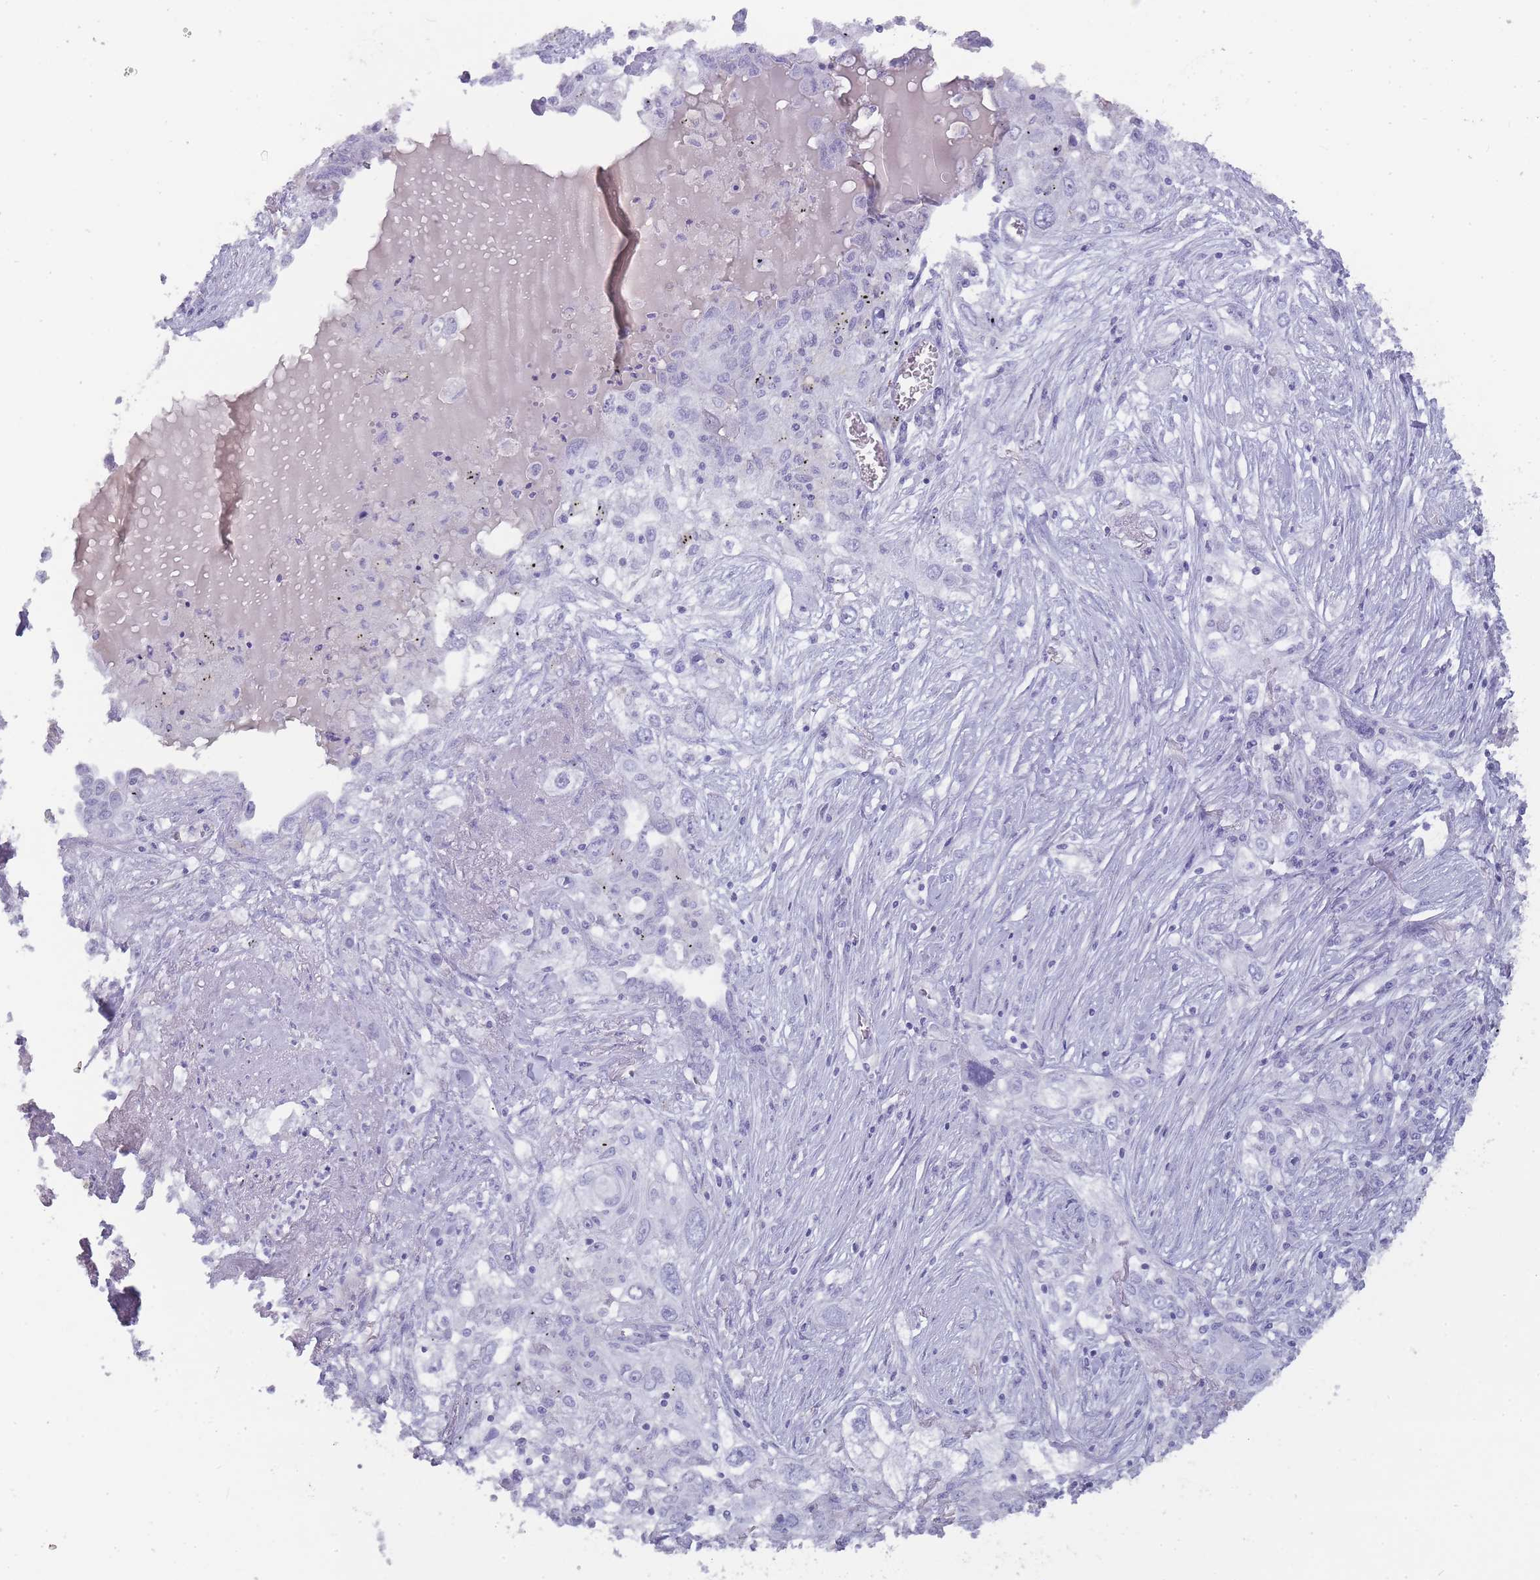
{"staining": {"intensity": "negative", "quantity": "none", "location": "none"}, "tissue": "lung cancer", "cell_type": "Tumor cells", "image_type": "cancer", "snomed": [{"axis": "morphology", "description": "Squamous cell carcinoma, NOS"}, {"axis": "topography", "description": "Lung"}], "caption": "DAB (3,3'-diaminobenzidine) immunohistochemical staining of lung cancer (squamous cell carcinoma) shows no significant staining in tumor cells.", "gene": "TCP11", "patient": {"sex": "female", "age": 69}}